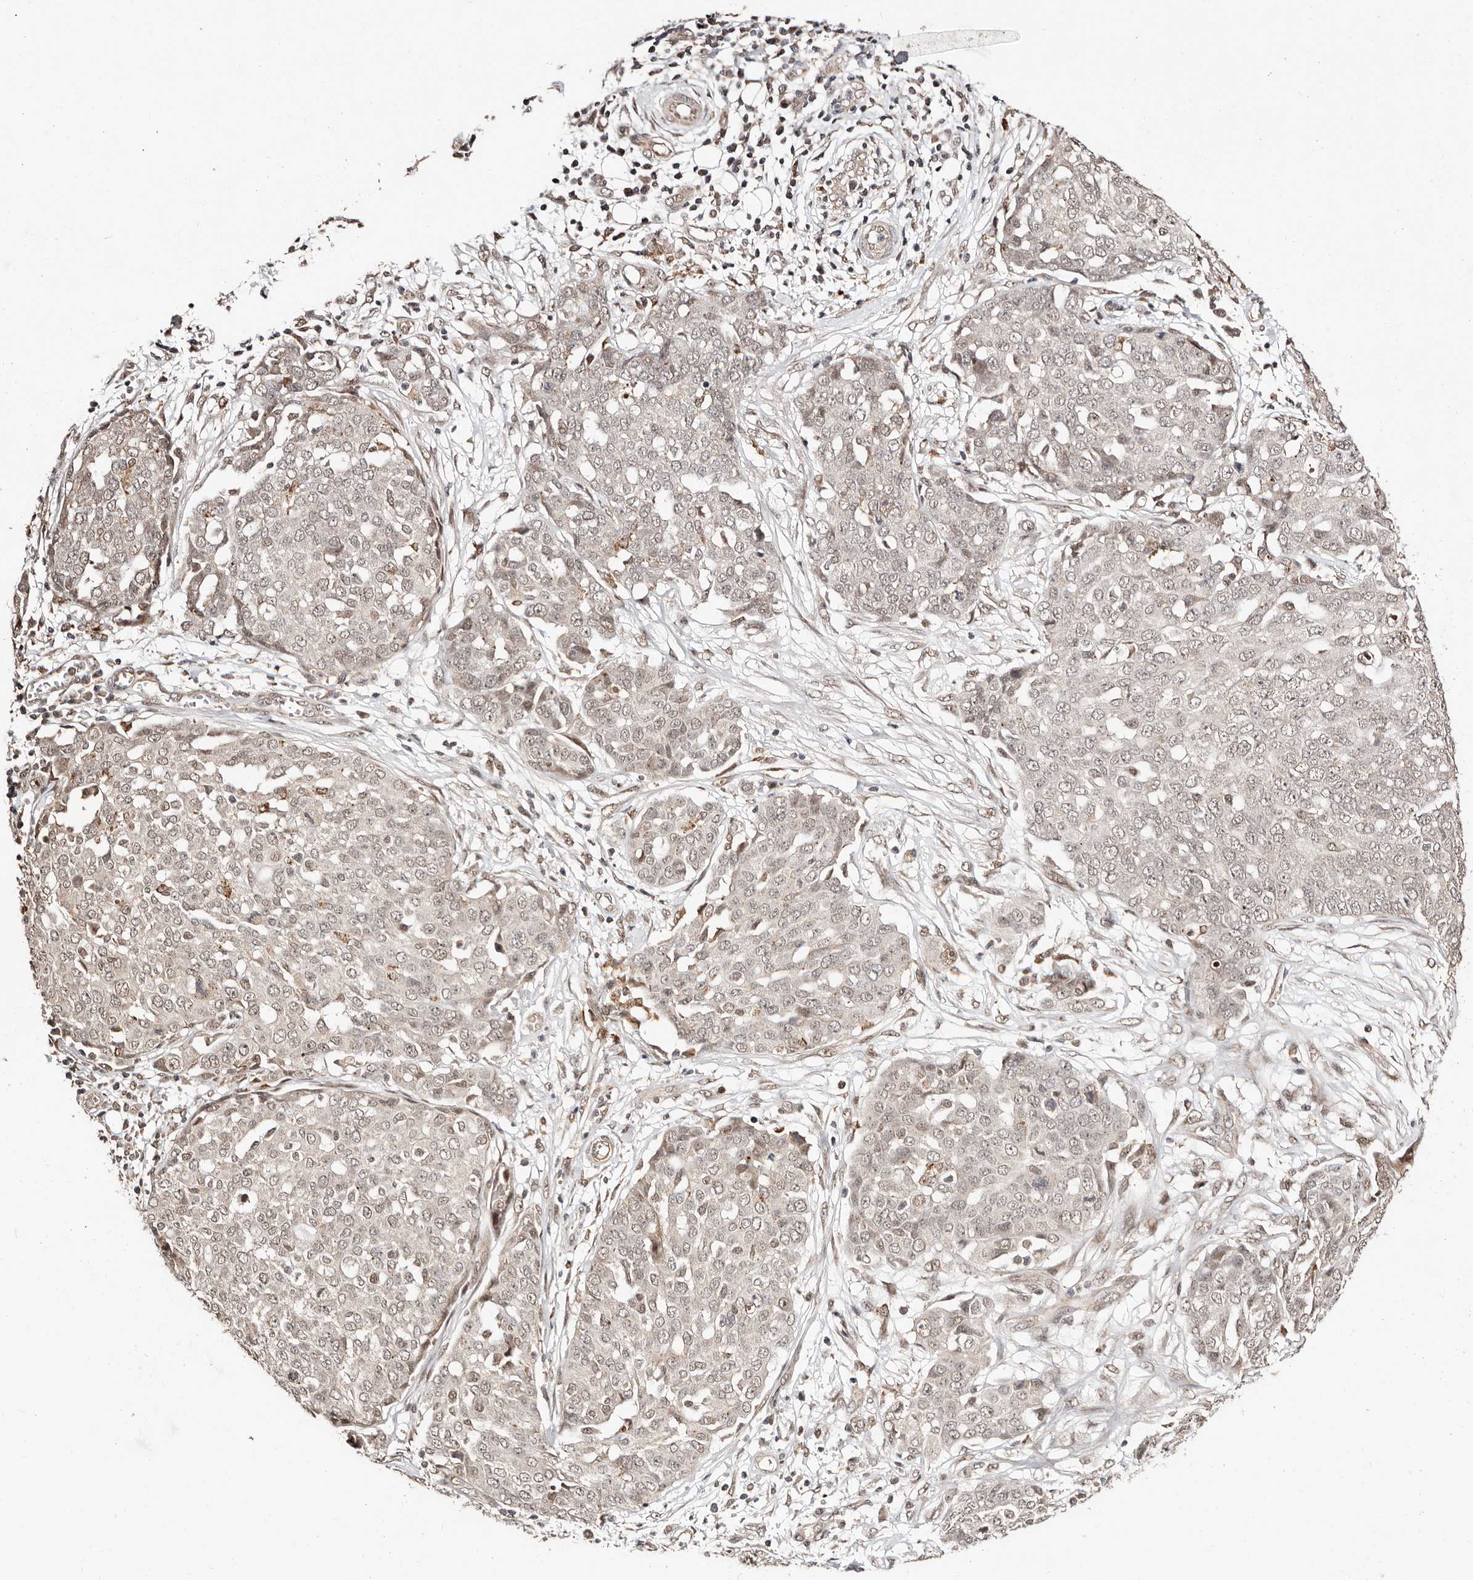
{"staining": {"intensity": "moderate", "quantity": "25%-75%", "location": "nuclear"}, "tissue": "ovarian cancer", "cell_type": "Tumor cells", "image_type": "cancer", "snomed": [{"axis": "morphology", "description": "Cystadenocarcinoma, serous, NOS"}, {"axis": "topography", "description": "Soft tissue"}, {"axis": "topography", "description": "Ovary"}], "caption": "High-power microscopy captured an immunohistochemistry (IHC) micrograph of ovarian cancer (serous cystadenocarcinoma), revealing moderate nuclear positivity in approximately 25%-75% of tumor cells.", "gene": "CTNNBL1", "patient": {"sex": "female", "age": 57}}